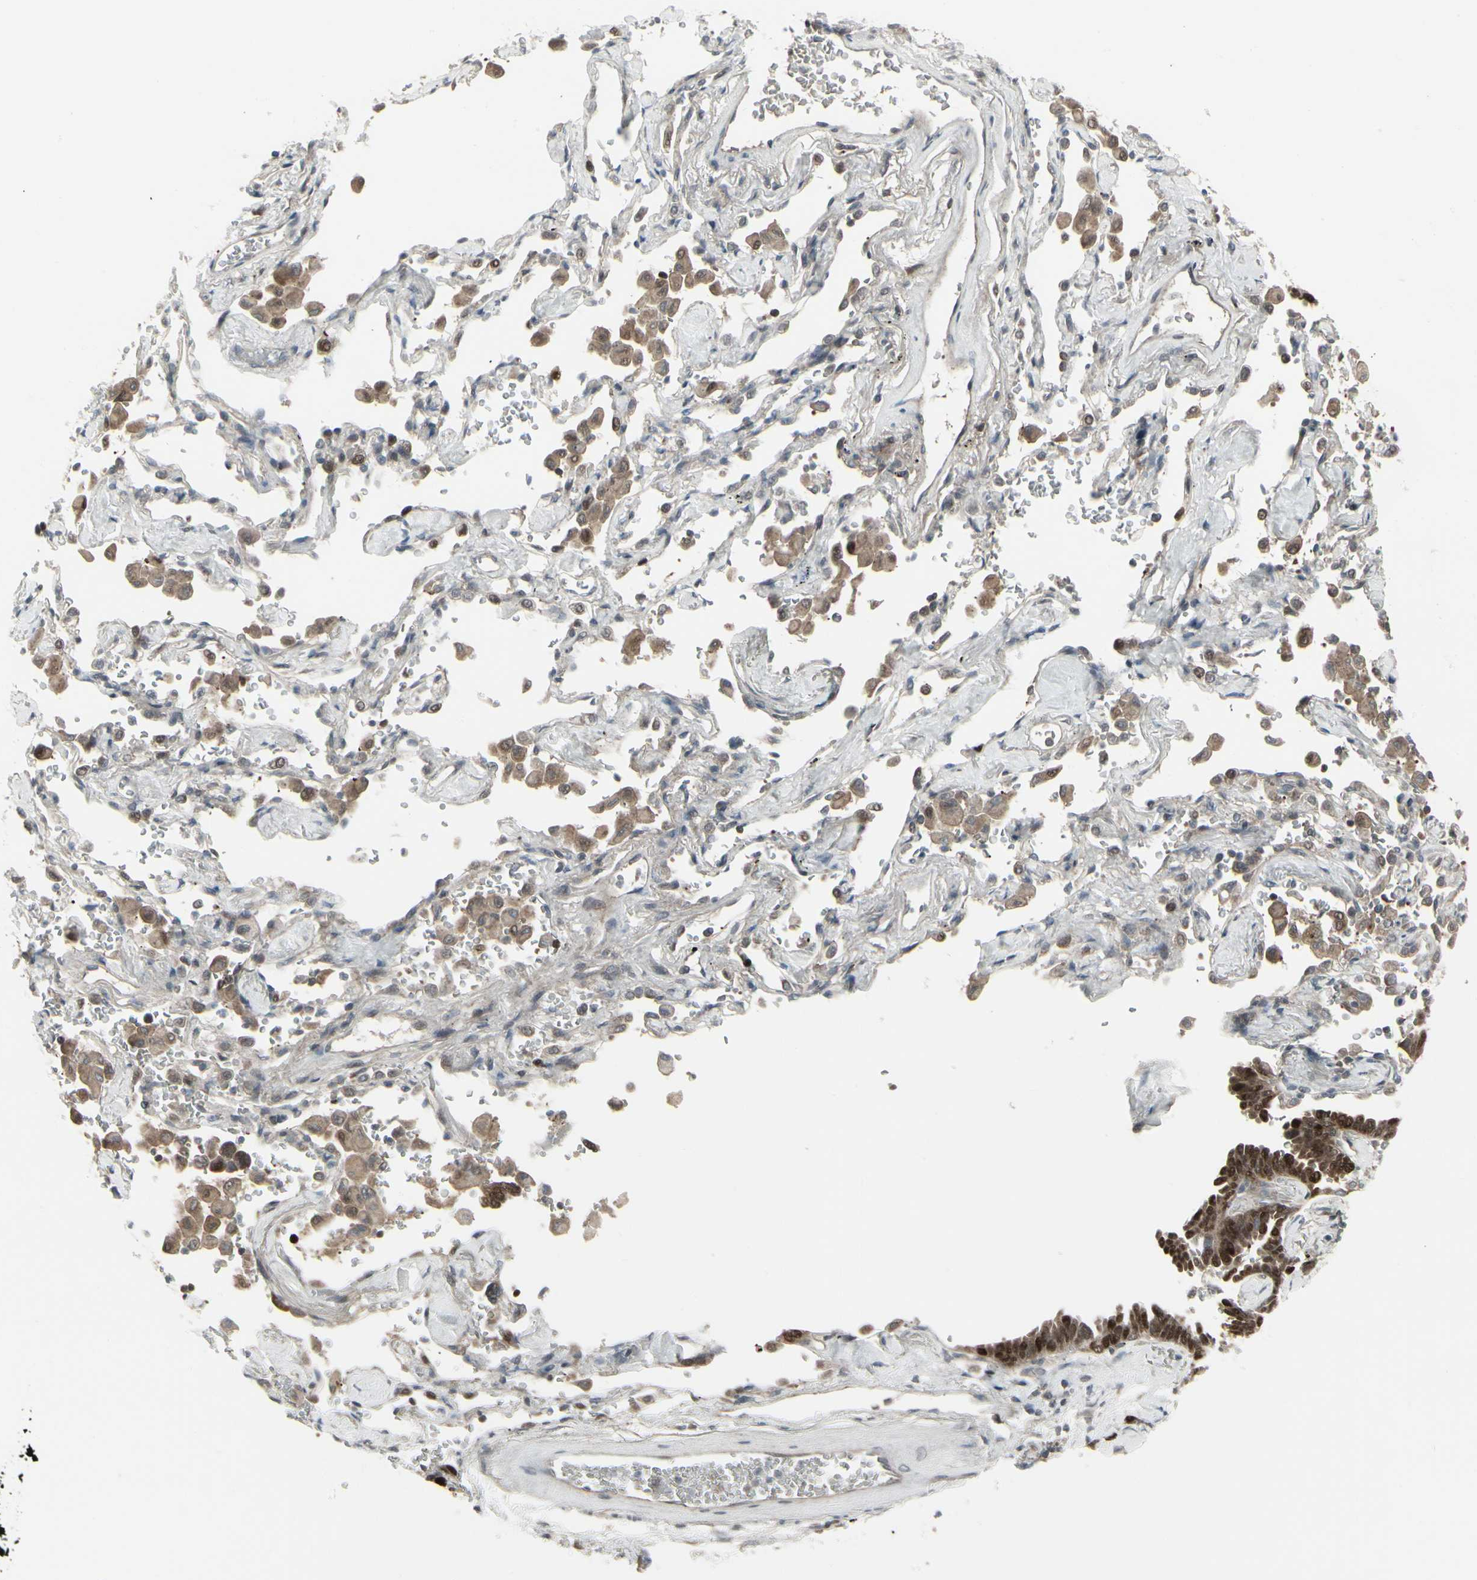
{"staining": {"intensity": "strong", "quantity": ">75%", "location": "cytoplasmic/membranous,nuclear"}, "tissue": "lung cancer", "cell_type": "Tumor cells", "image_type": "cancer", "snomed": [{"axis": "morphology", "description": "Adenocarcinoma, NOS"}, {"axis": "topography", "description": "Lung"}], "caption": "This photomicrograph reveals adenocarcinoma (lung) stained with IHC to label a protein in brown. The cytoplasmic/membranous and nuclear of tumor cells show strong positivity for the protein. Nuclei are counter-stained blue.", "gene": "IGFBP6", "patient": {"sex": "female", "age": 64}}